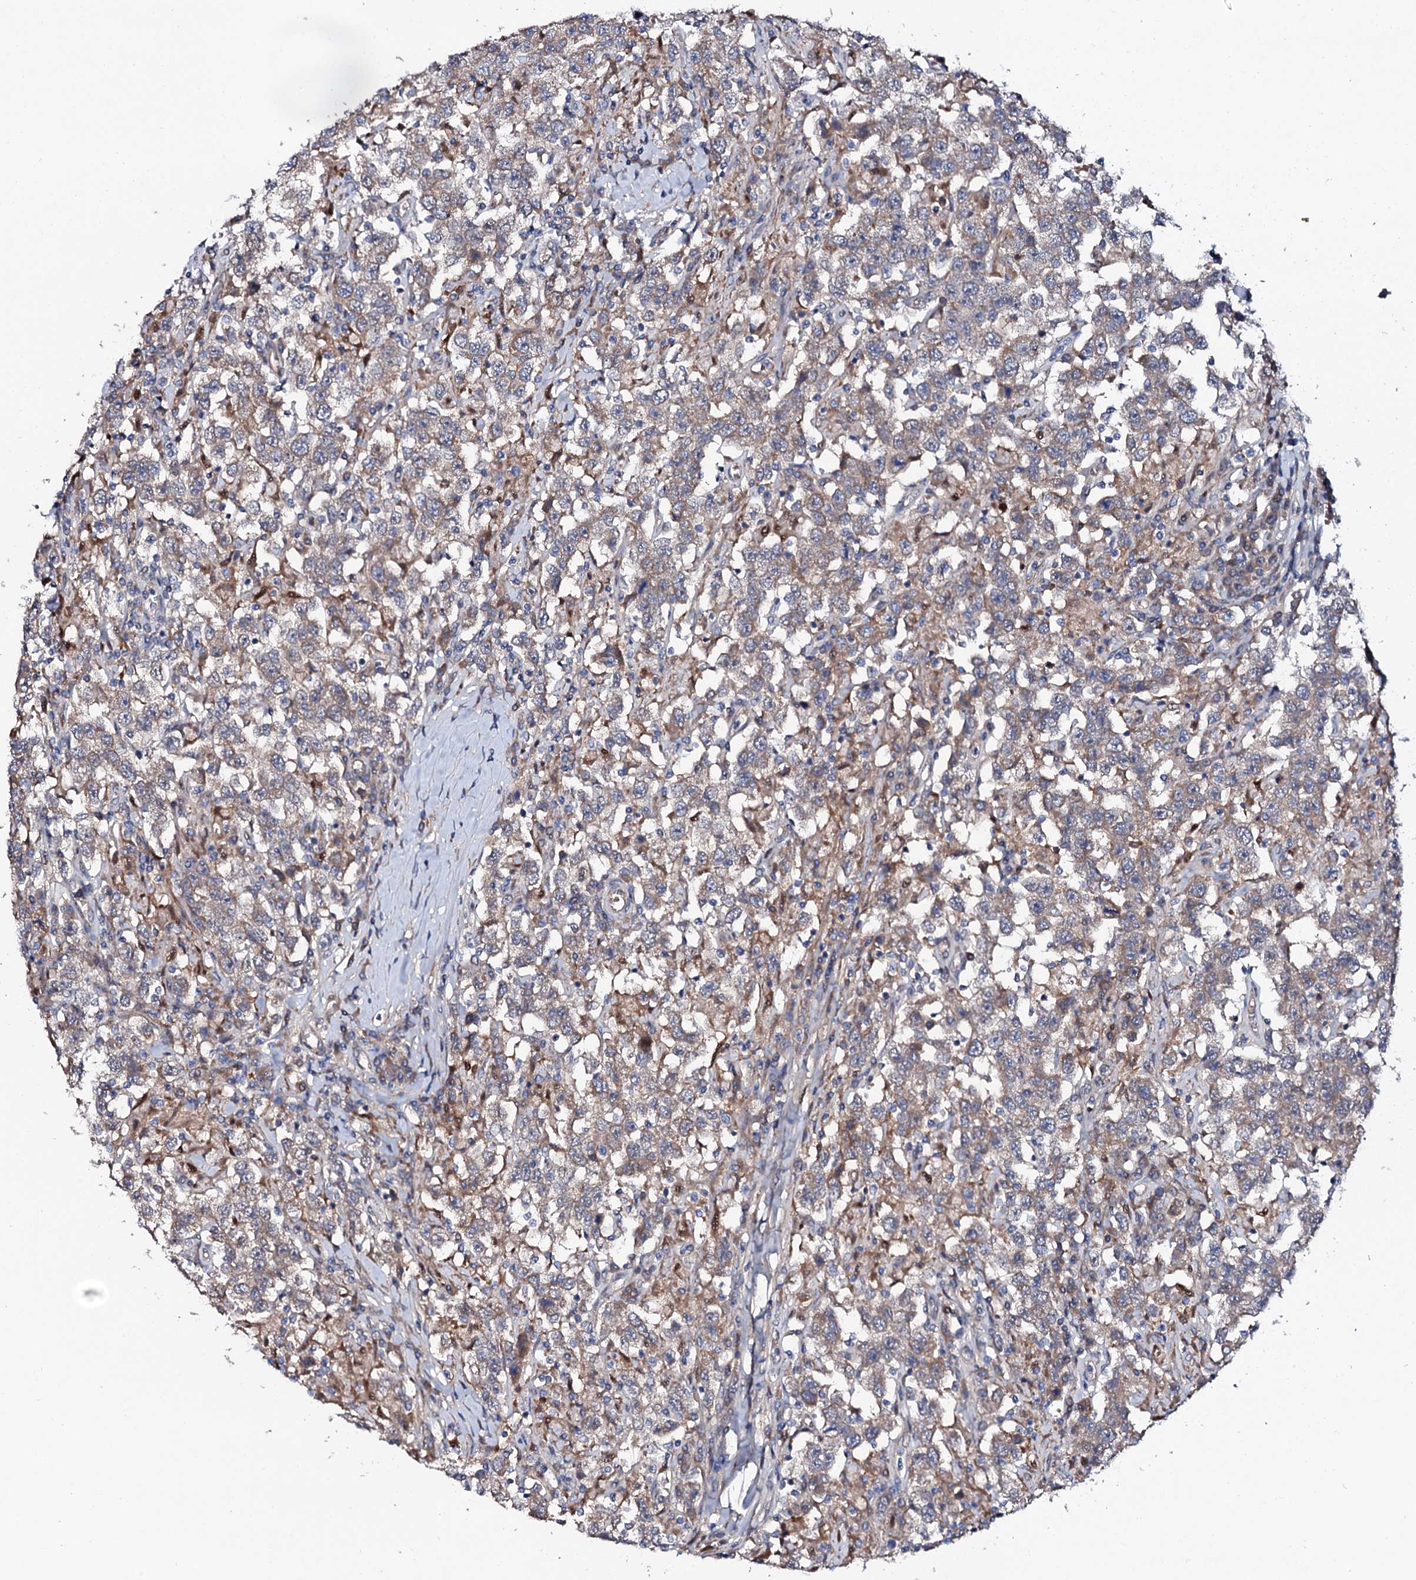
{"staining": {"intensity": "weak", "quantity": ">75%", "location": "cytoplasmic/membranous"}, "tissue": "testis cancer", "cell_type": "Tumor cells", "image_type": "cancer", "snomed": [{"axis": "morphology", "description": "Seminoma, NOS"}, {"axis": "topography", "description": "Testis"}], "caption": "Brown immunohistochemical staining in testis cancer (seminoma) reveals weak cytoplasmic/membranous expression in about >75% of tumor cells.", "gene": "PPP1R3D", "patient": {"sex": "male", "age": 41}}